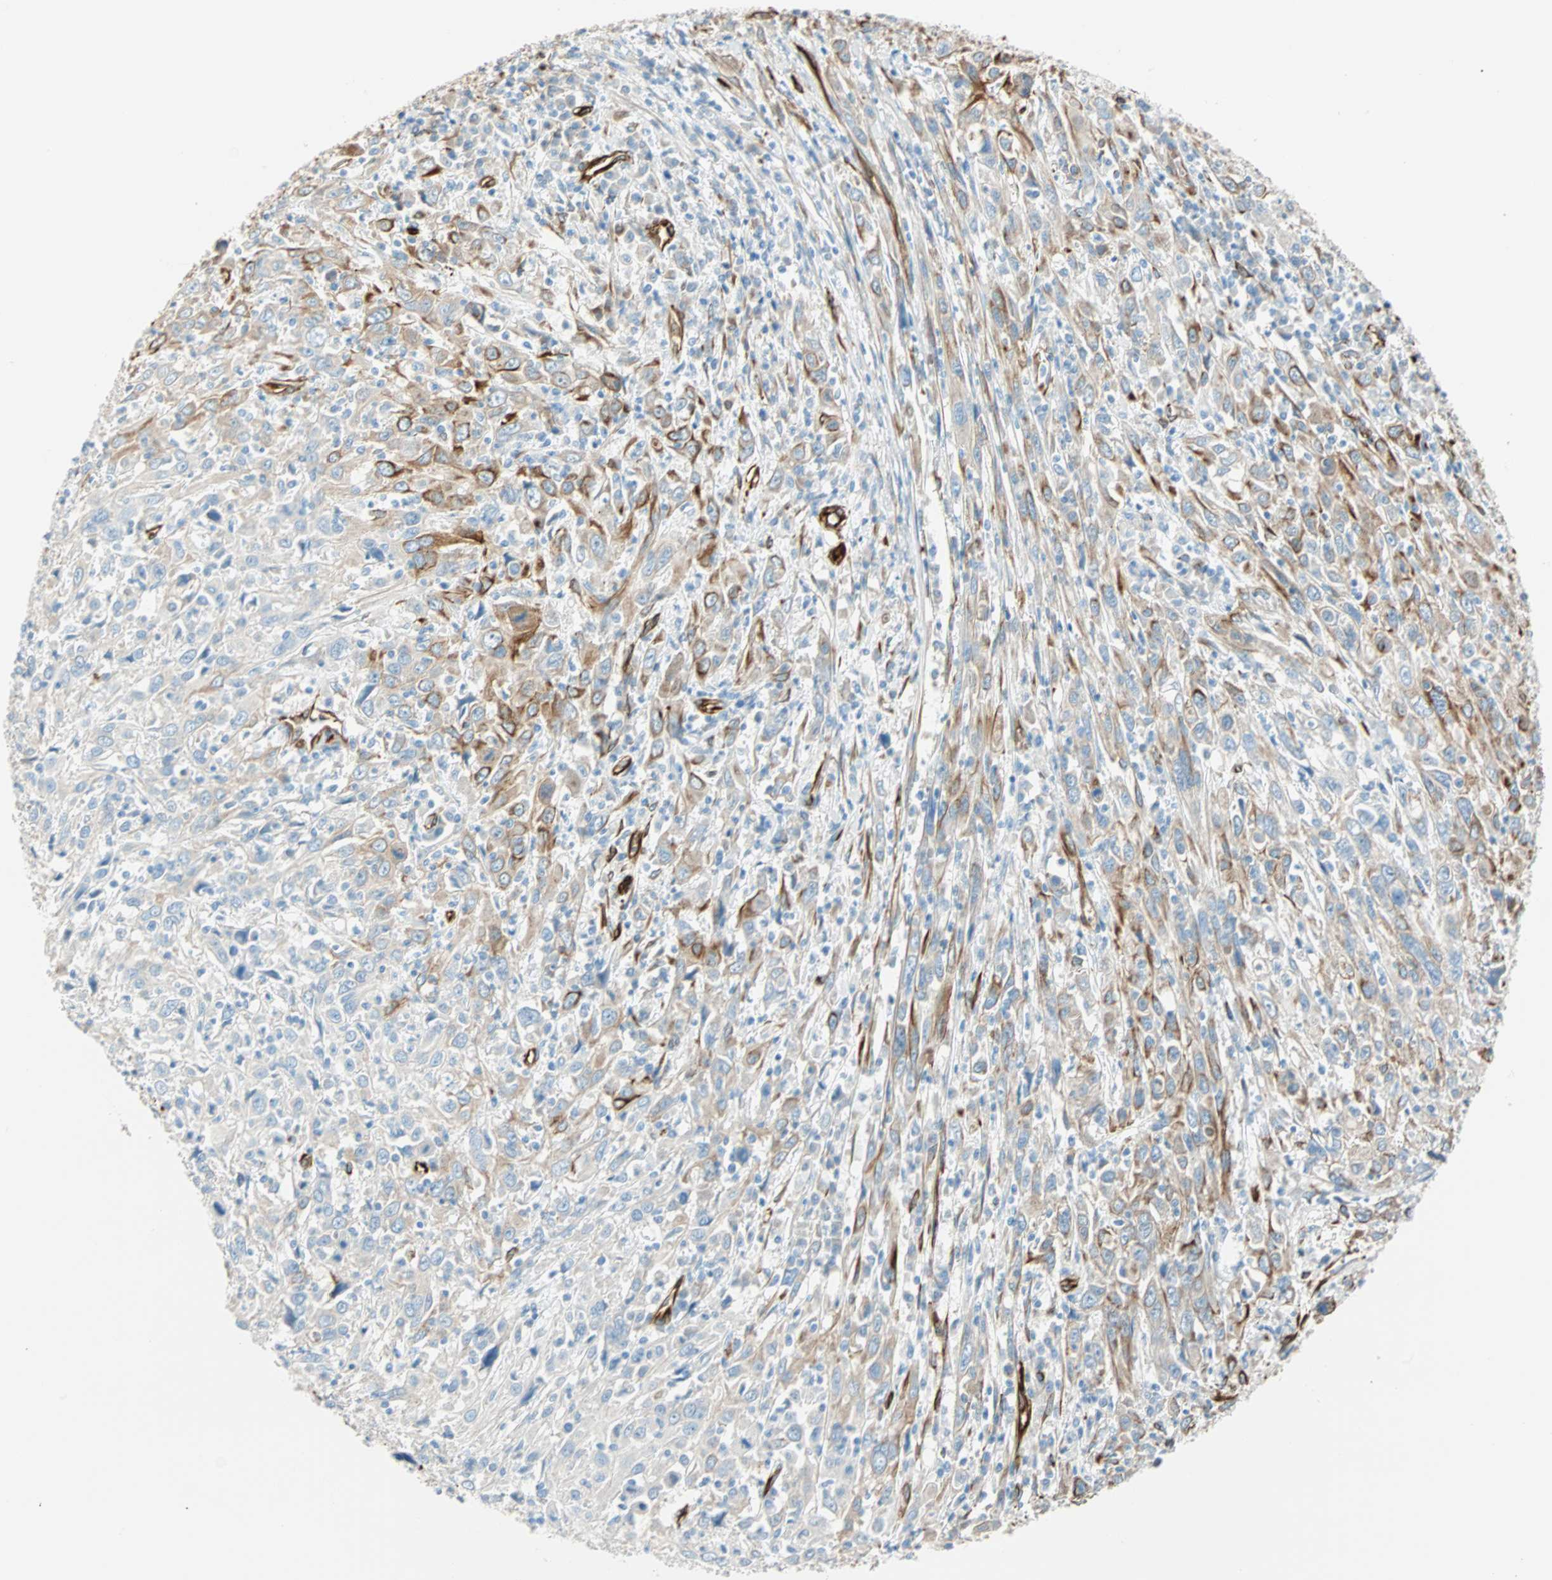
{"staining": {"intensity": "moderate", "quantity": "25%-75%", "location": "cytoplasmic/membranous"}, "tissue": "cervical cancer", "cell_type": "Tumor cells", "image_type": "cancer", "snomed": [{"axis": "morphology", "description": "Squamous cell carcinoma, NOS"}, {"axis": "topography", "description": "Cervix"}], "caption": "Human cervical cancer (squamous cell carcinoma) stained for a protein (brown) shows moderate cytoplasmic/membranous positive staining in about 25%-75% of tumor cells.", "gene": "NES", "patient": {"sex": "female", "age": 46}}